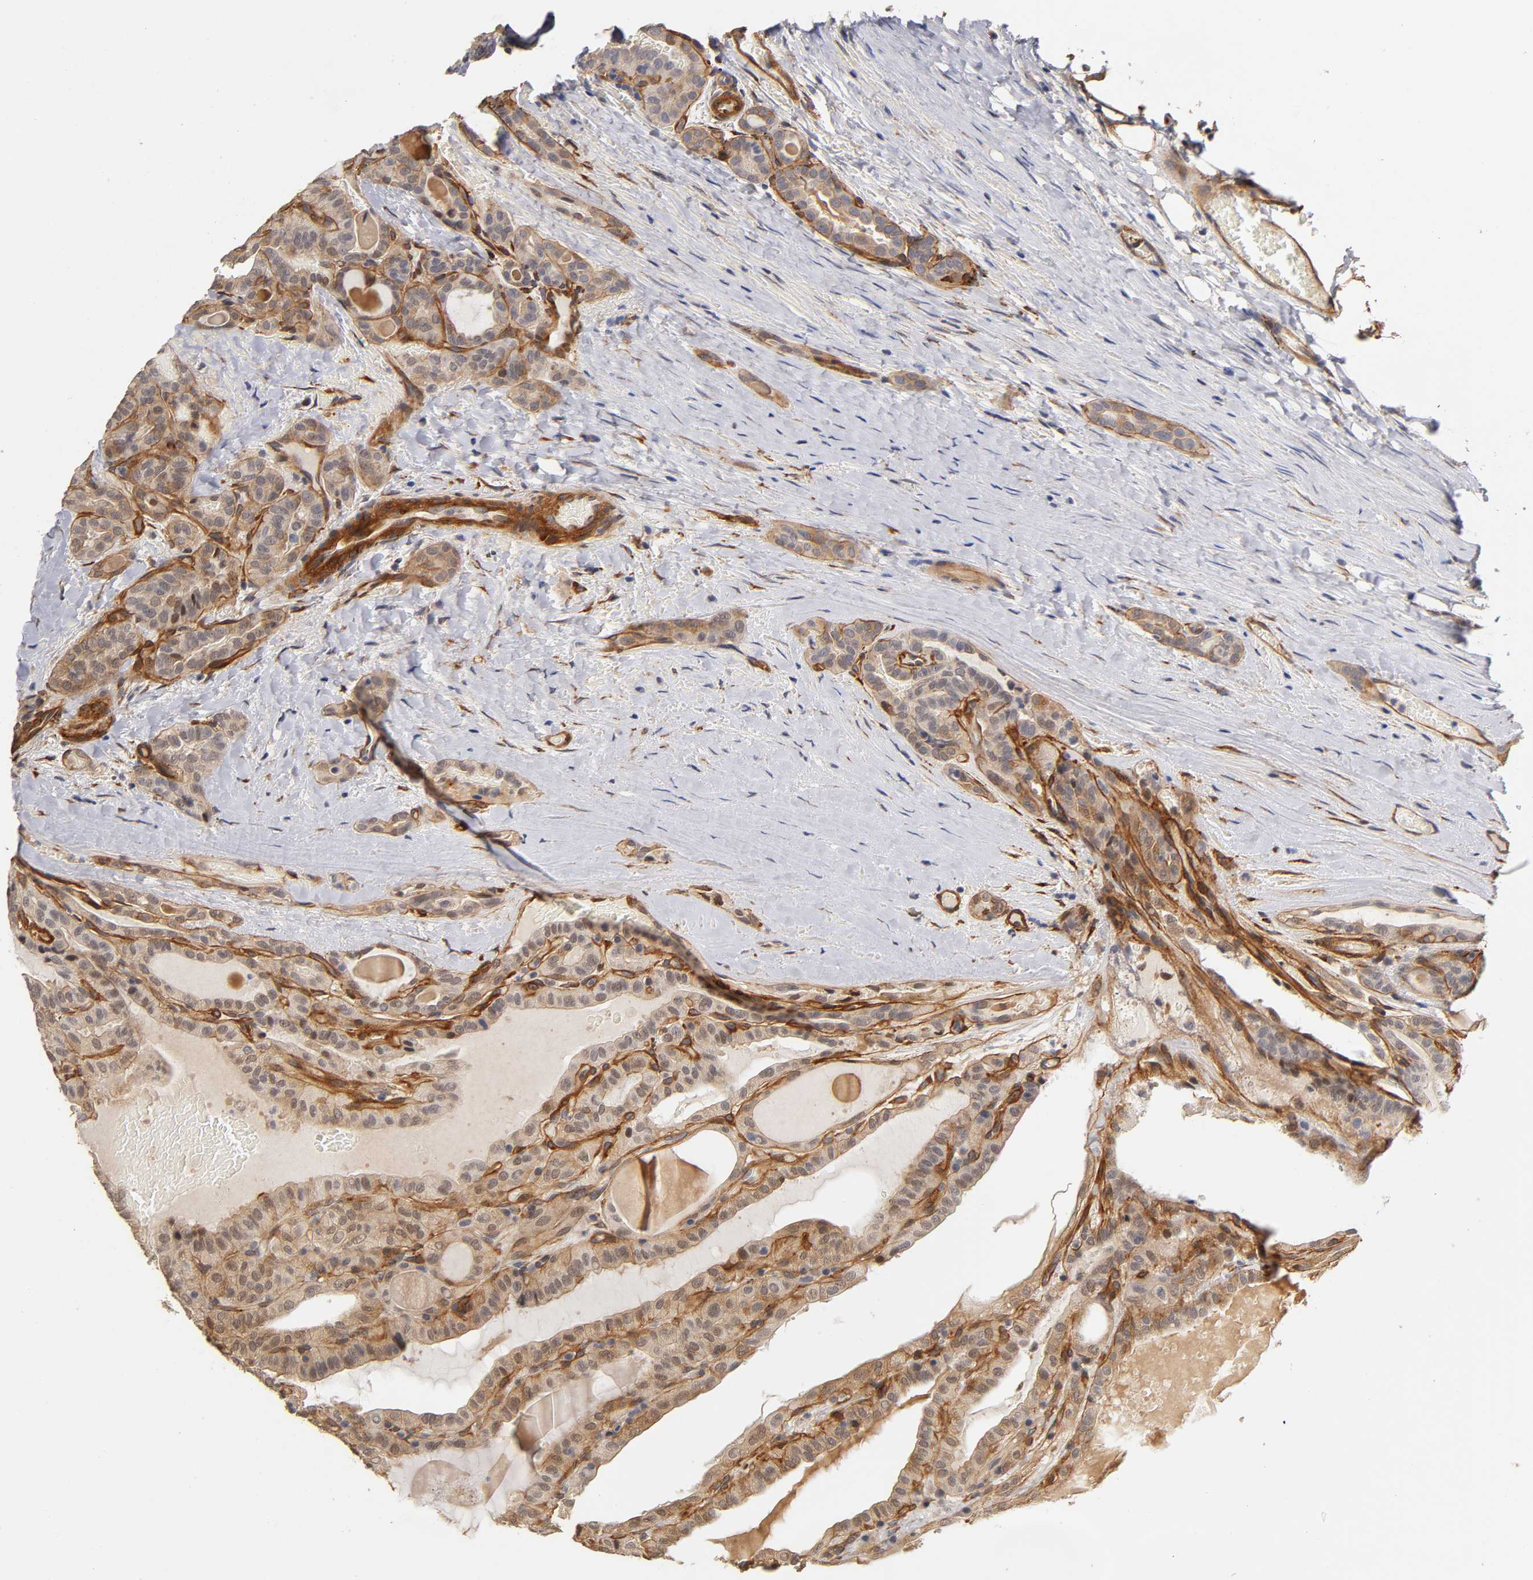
{"staining": {"intensity": "moderate", "quantity": "25%-75%", "location": "cytoplasmic/membranous"}, "tissue": "thyroid cancer", "cell_type": "Tumor cells", "image_type": "cancer", "snomed": [{"axis": "morphology", "description": "Papillary adenocarcinoma, NOS"}, {"axis": "topography", "description": "Thyroid gland"}], "caption": "Immunohistochemical staining of thyroid papillary adenocarcinoma reveals medium levels of moderate cytoplasmic/membranous protein staining in about 25%-75% of tumor cells.", "gene": "LAMB1", "patient": {"sex": "male", "age": 77}}